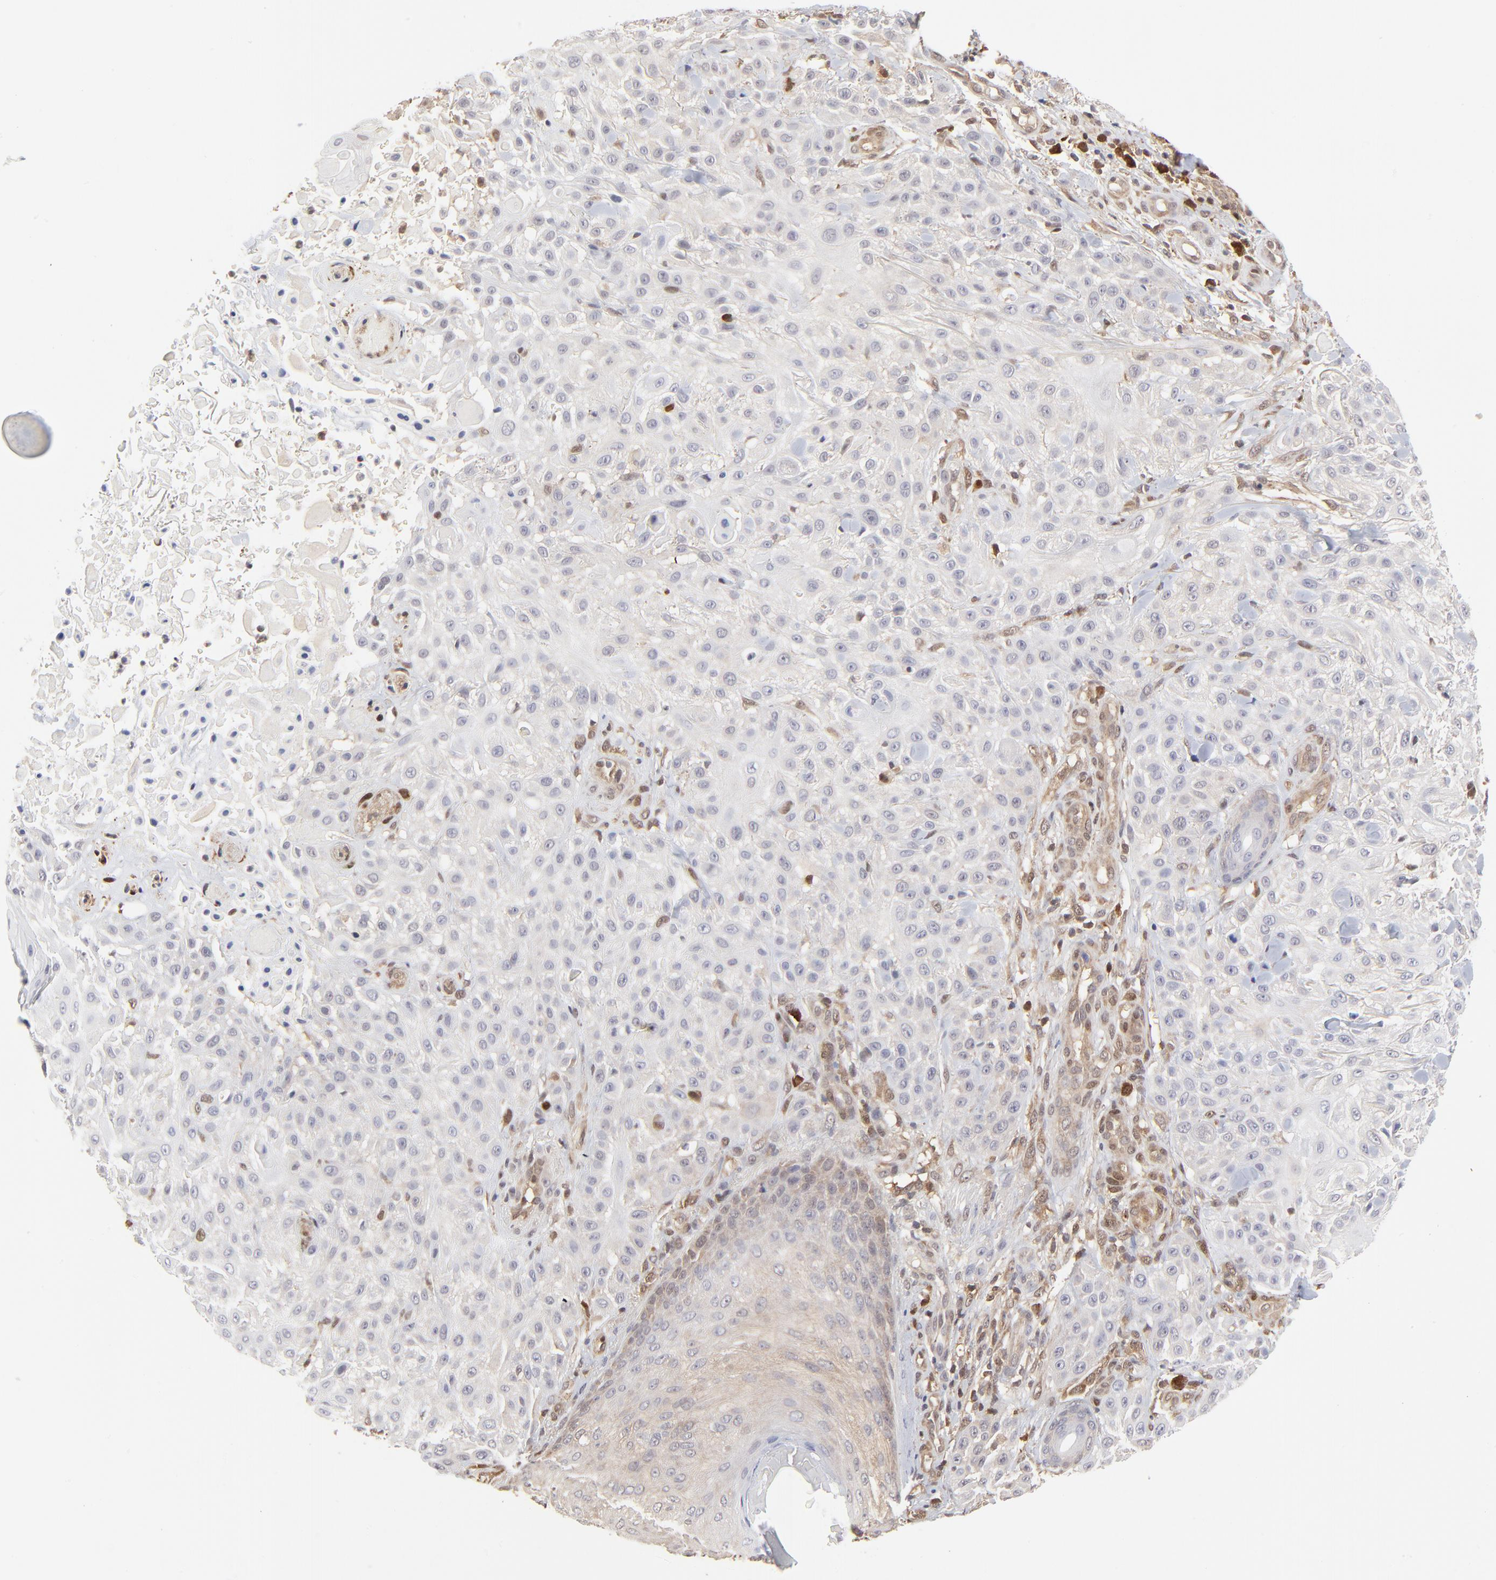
{"staining": {"intensity": "negative", "quantity": "none", "location": "none"}, "tissue": "skin cancer", "cell_type": "Tumor cells", "image_type": "cancer", "snomed": [{"axis": "morphology", "description": "Squamous cell carcinoma, NOS"}, {"axis": "topography", "description": "Skin"}], "caption": "Skin cancer (squamous cell carcinoma) was stained to show a protein in brown. There is no significant staining in tumor cells. The staining is performed using DAB (3,3'-diaminobenzidine) brown chromogen with nuclei counter-stained in using hematoxylin.", "gene": "CASP3", "patient": {"sex": "female", "age": 42}}